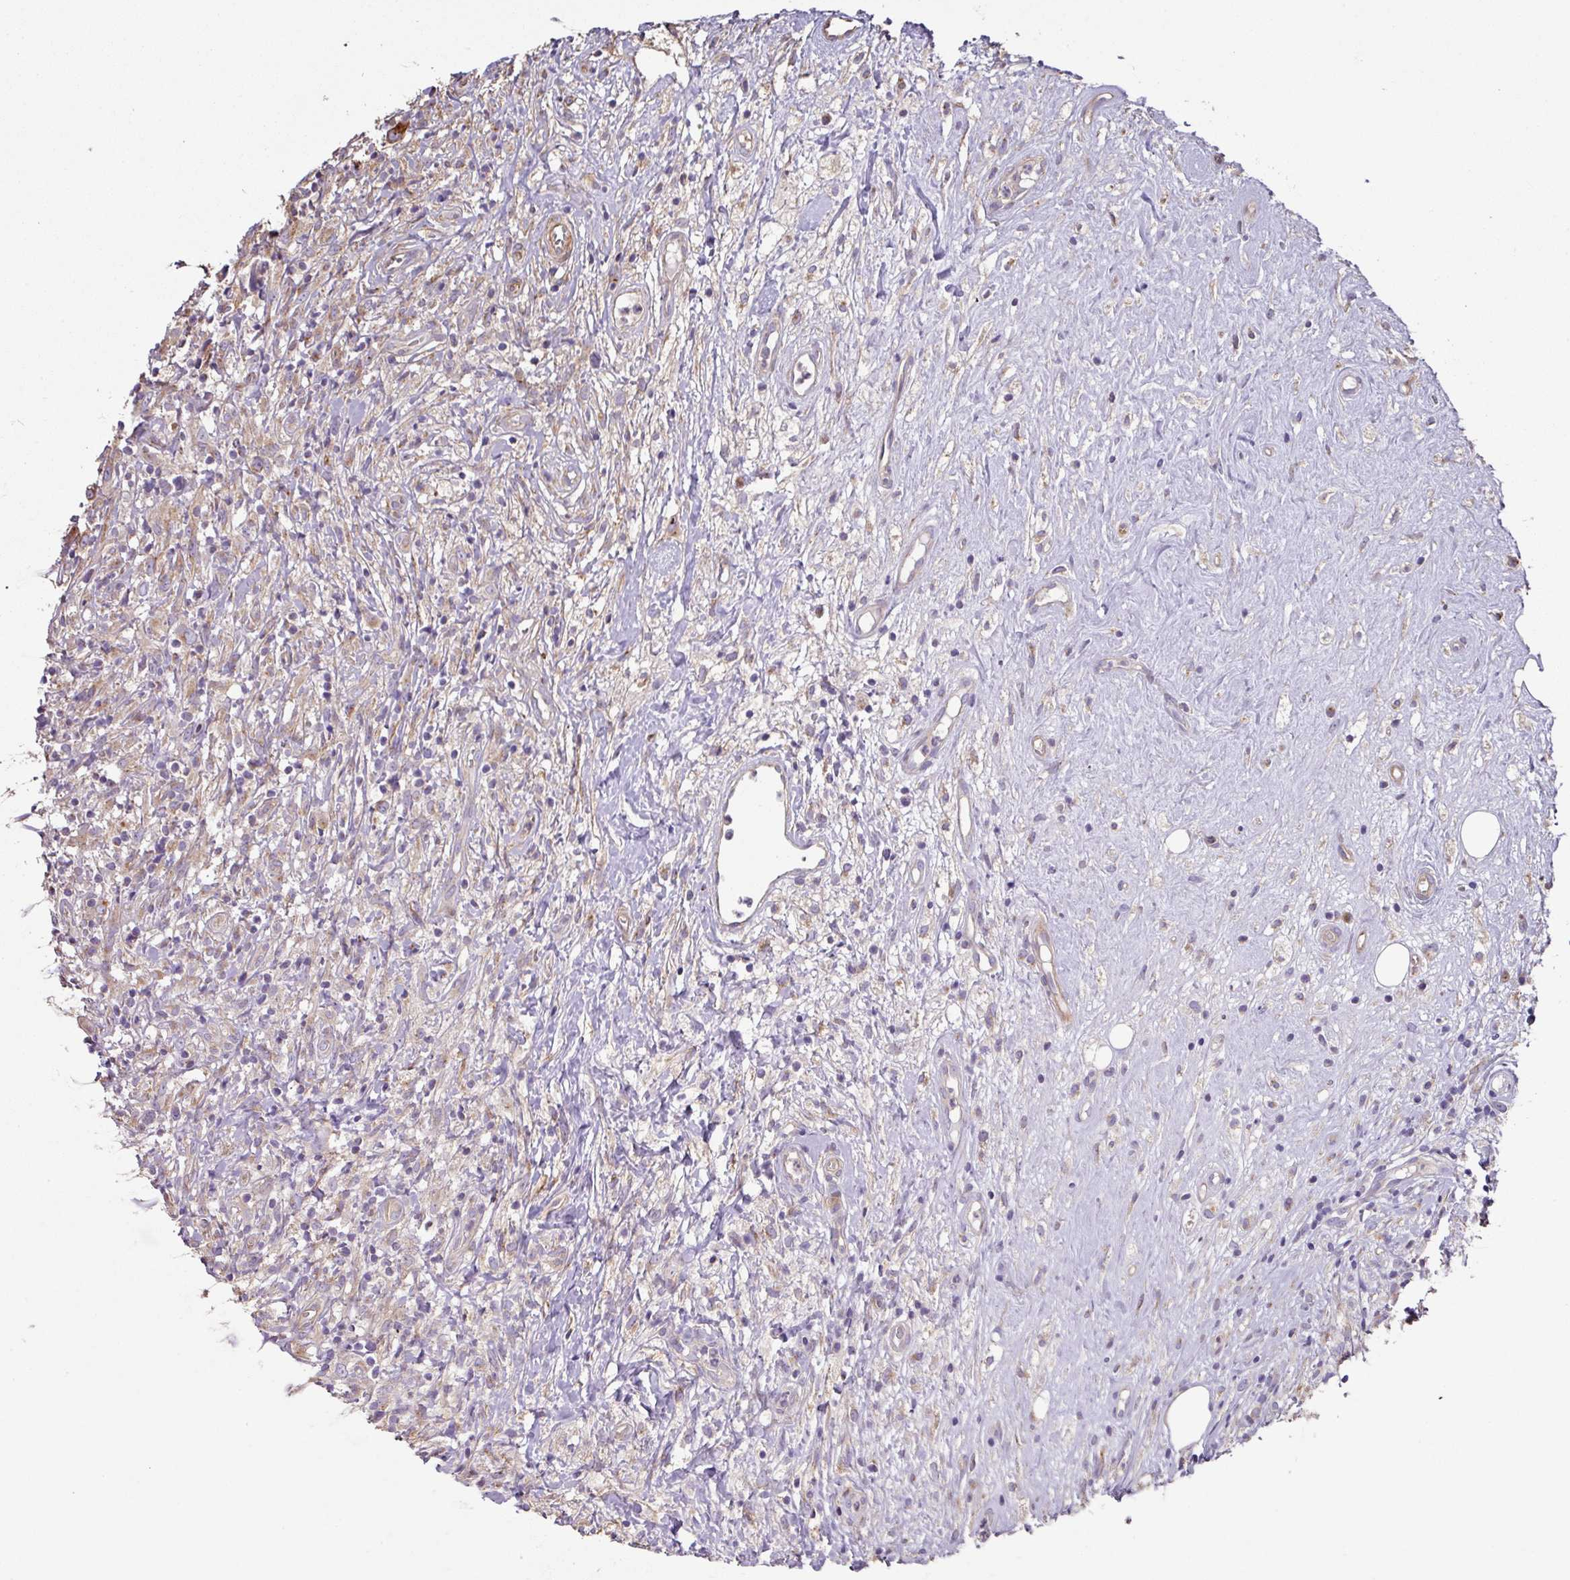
{"staining": {"intensity": "weak", "quantity": "25%-75%", "location": "cytoplasmic/membranous"}, "tissue": "lymphoma", "cell_type": "Tumor cells", "image_type": "cancer", "snomed": [{"axis": "morphology", "description": "Hodgkin's disease, NOS"}, {"axis": "topography", "description": "No Tissue"}], "caption": "Immunohistochemical staining of human lymphoma reveals low levels of weak cytoplasmic/membranous expression in about 25%-75% of tumor cells. The staining is performed using DAB brown chromogen to label protein expression. The nuclei are counter-stained blue using hematoxylin.", "gene": "MRRF", "patient": {"sex": "female", "age": 21}}